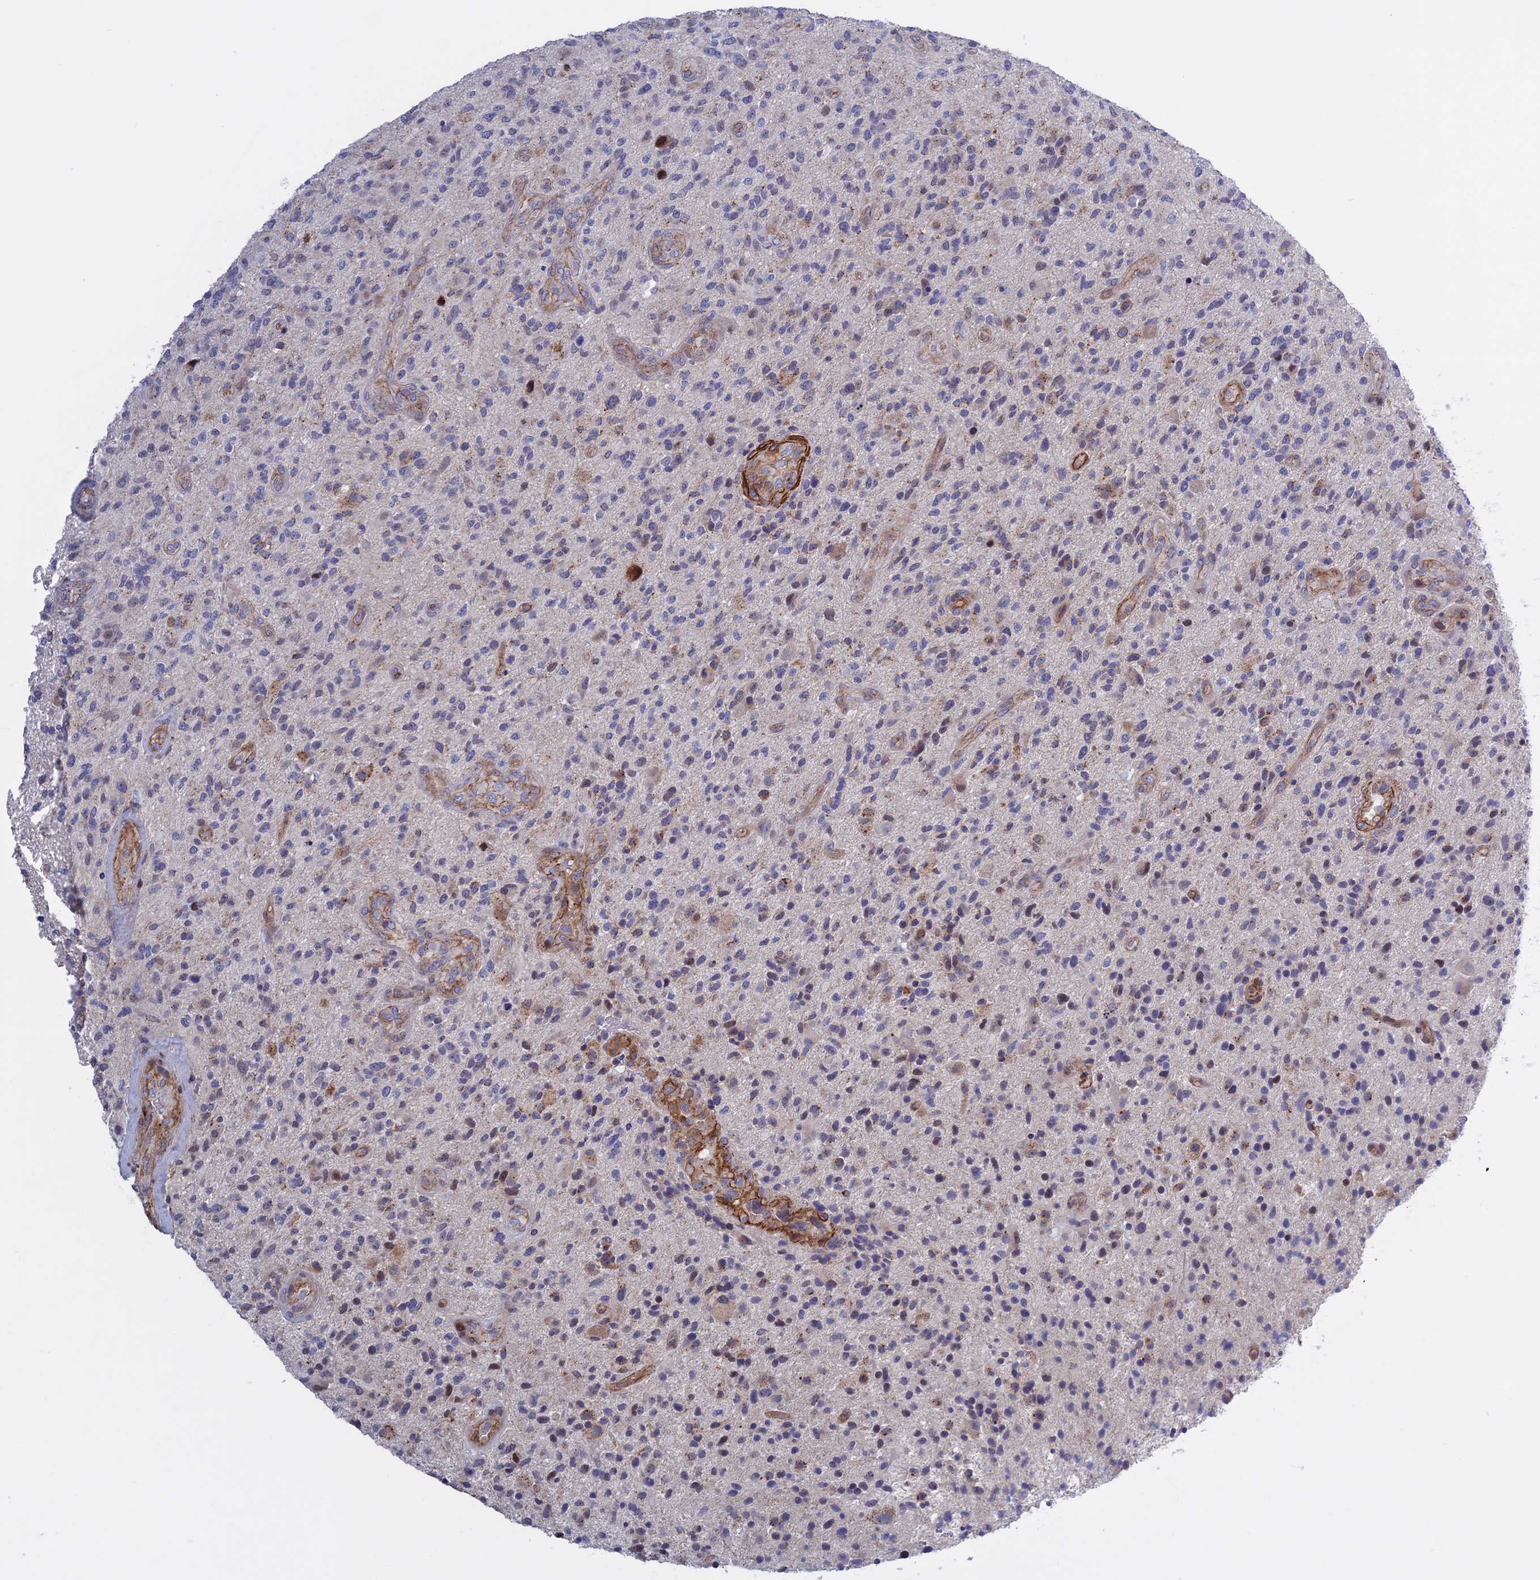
{"staining": {"intensity": "negative", "quantity": "none", "location": "none"}, "tissue": "glioma", "cell_type": "Tumor cells", "image_type": "cancer", "snomed": [{"axis": "morphology", "description": "Glioma, malignant, High grade"}, {"axis": "topography", "description": "Brain"}], "caption": "Immunohistochemistry of malignant glioma (high-grade) demonstrates no expression in tumor cells. (IHC, brightfield microscopy, high magnification).", "gene": "LYPD5", "patient": {"sex": "male", "age": 47}}